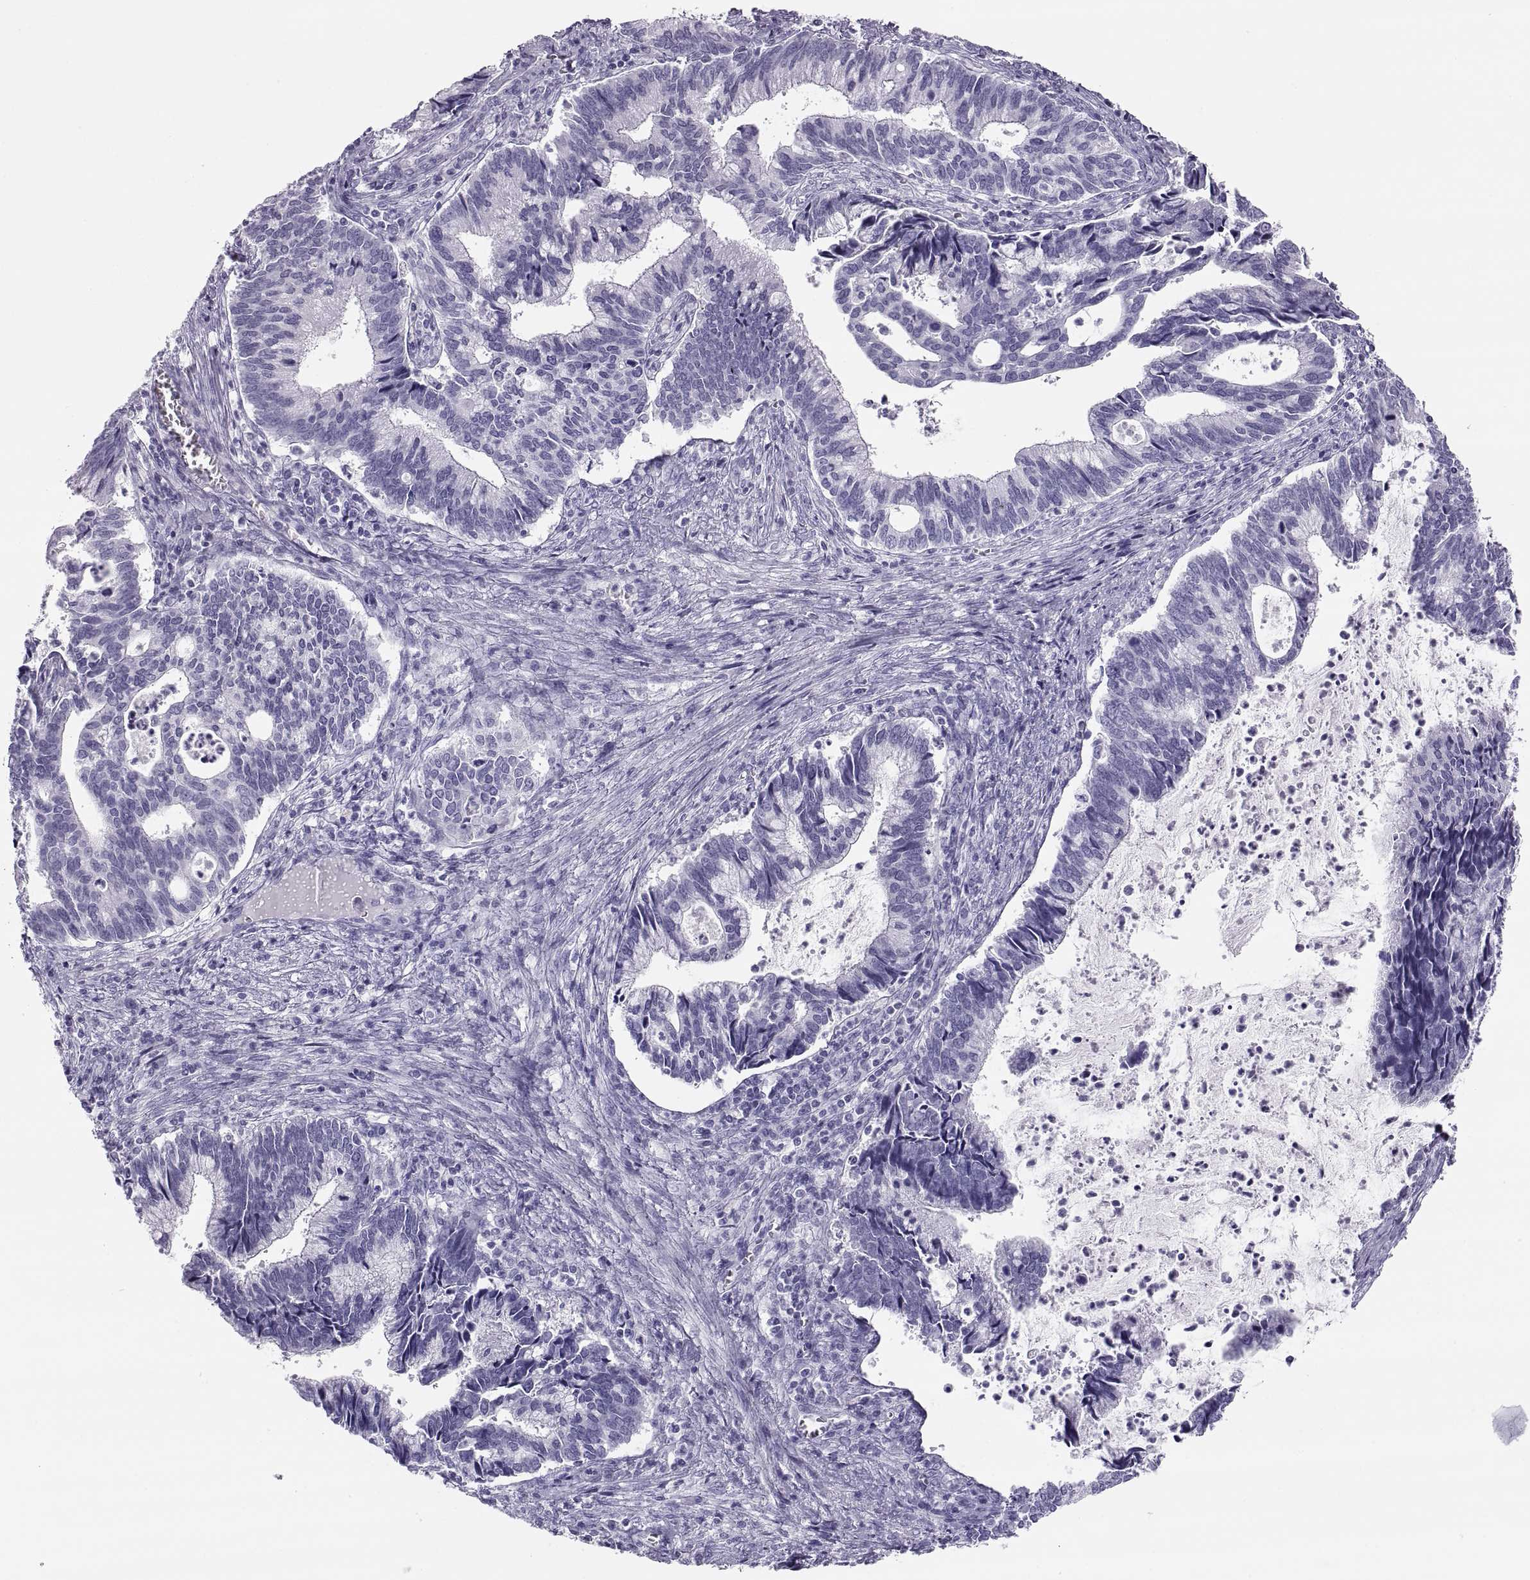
{"staining": {"intensity": "negative", "quantity": "none", "location": "none"}, "tissue": "cervical cancer", "cell_type": "Tumor cells", "image_type": "cancer", "snomed": [{"axis": "morphology", "description": "Adenocarcinoma, NOS"}, {"axis": "topography", "description": "Cervix"}], "caption": "An immunohistochemistry (IHC) micrograph of cervical cancer is shown. There is no staining in tumor cells of cervical cancer.", "gene": "SEMG1", "patient": {"sex": "female", "age": 42}}